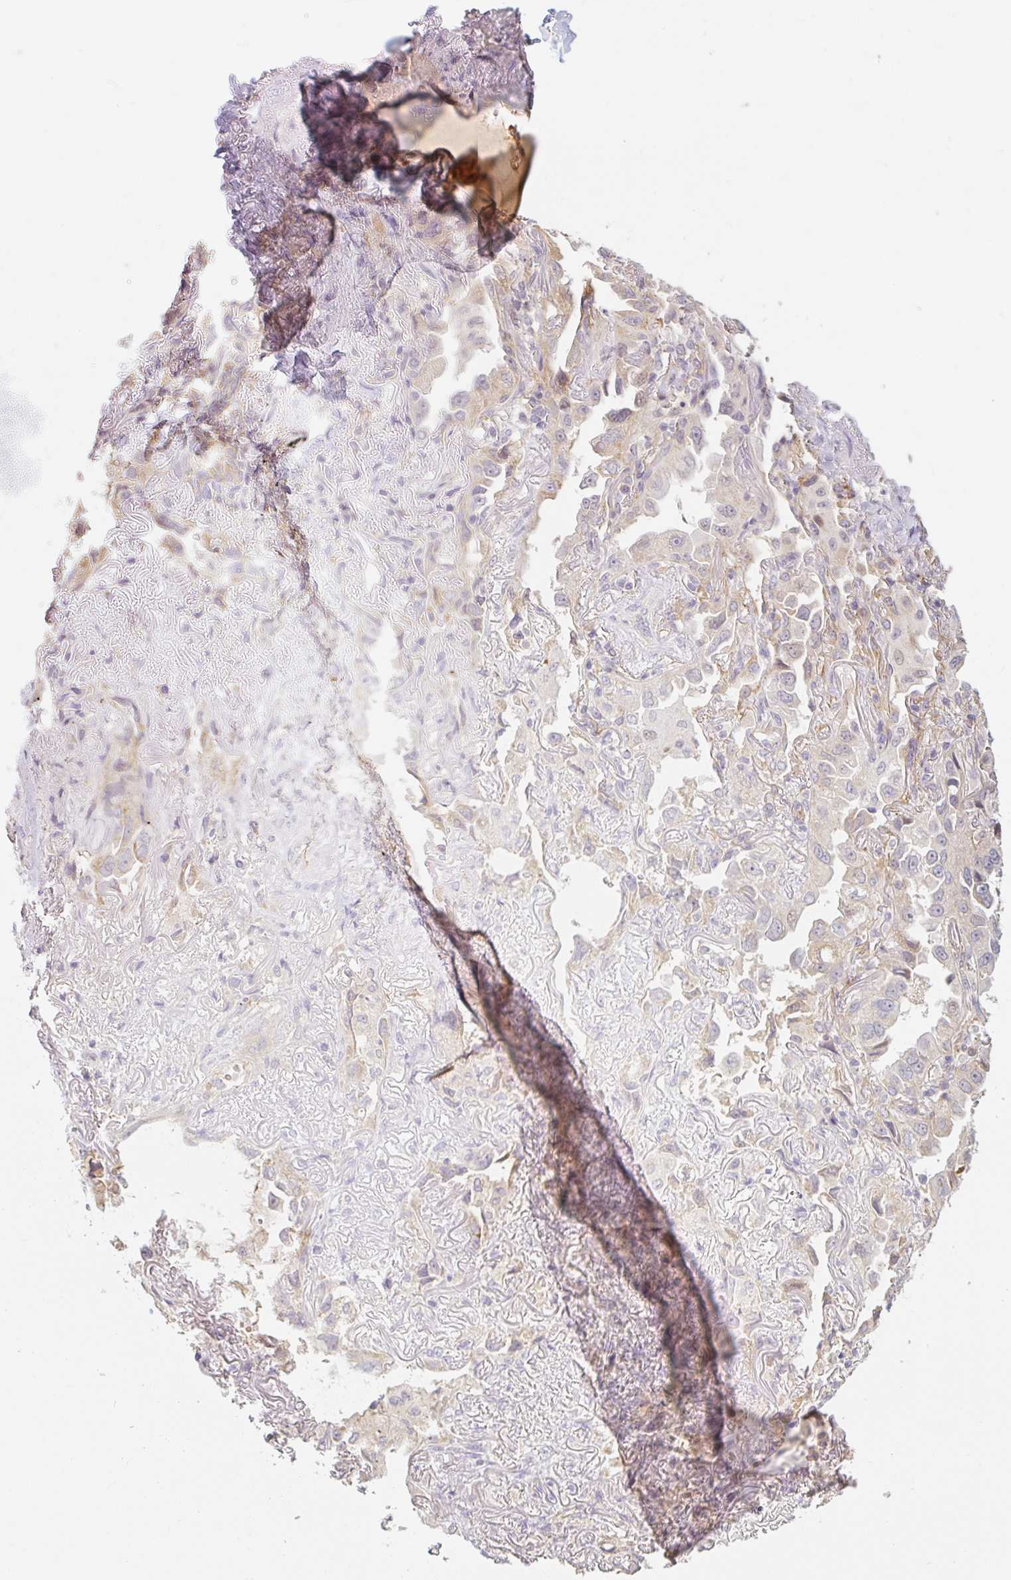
{"staining": {"intensity": "weak", "quantity": "<25%", "location": "cytoplasmic/membranous"}, "tissue": "lung cancer", "cell_type": "Tumor cells", "image_type": "cancer", "snomed": [{"axis": "morphology", "description": "Adenocarcinoma, NOS"}, {"axis": "topography", "description": "Lung"}], "caption": "The immunohistochemistry (IHC) micrograph has no significant expression in tumor cells of lung cancer tissue.", "gene": "MIA2", "patient": {"sex": "female", "age": 69}}